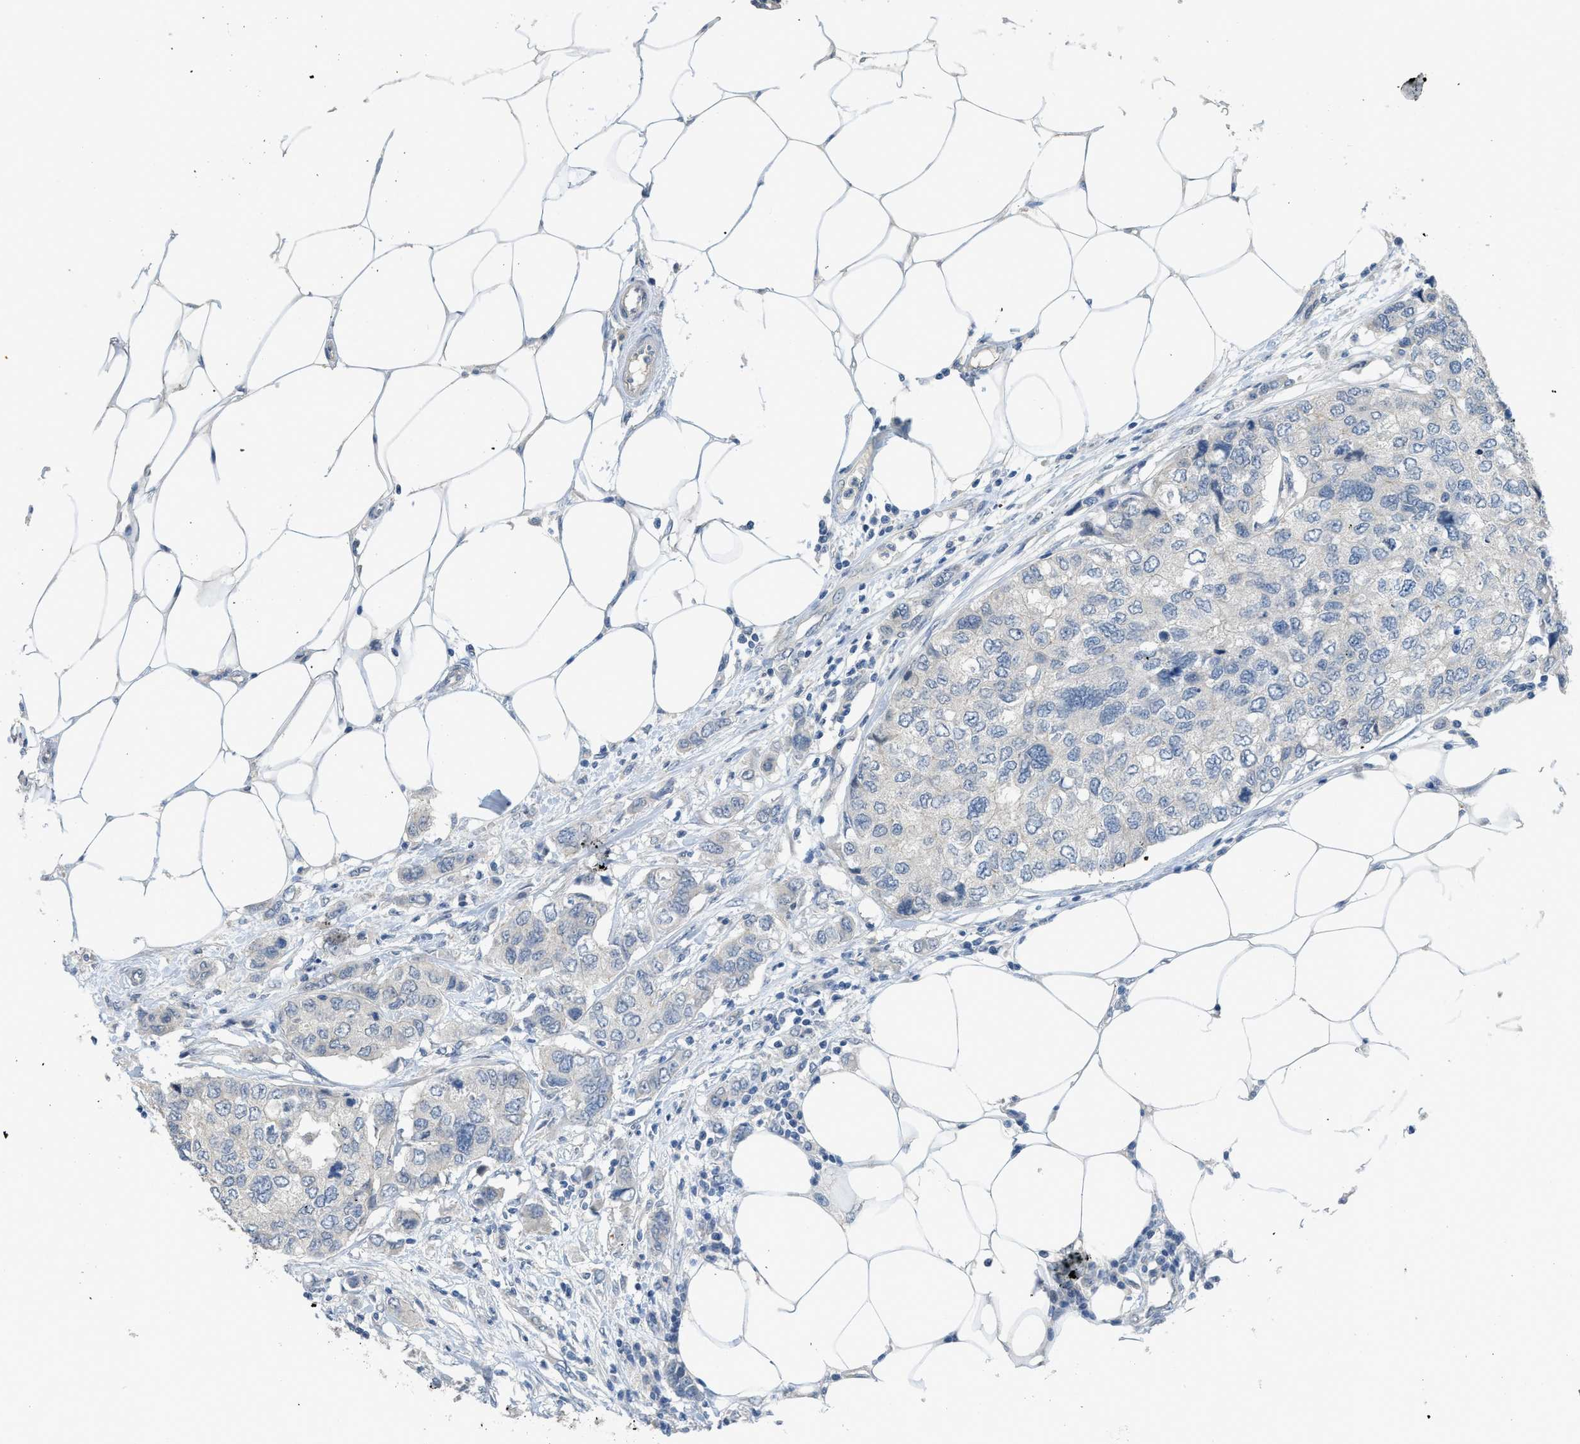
{"staining": {"intensity": "negative", "quantity": "none", "location": "none"}, "tissue": "breast cancer", "cell_type": "Tumor cells", "image_type": "cancer", "snomed": [{"axis": "morphology", "description": "Duct carcinoma"}, {"axis": "topography", "description": "Breast"}], "caption": "High power microscopy micrograph of an IHC micrograph of breast invasive ductal carcinoma, revealing no significant expression in tumor cells. The staining was performed using DAB to visualize the protein expression in brown, while the nuclei were stained in blue with hematoxylin (Magnification: 20x).", "gene": "TNFAIP1", "patient": {"sex": "female", "age": 50}}